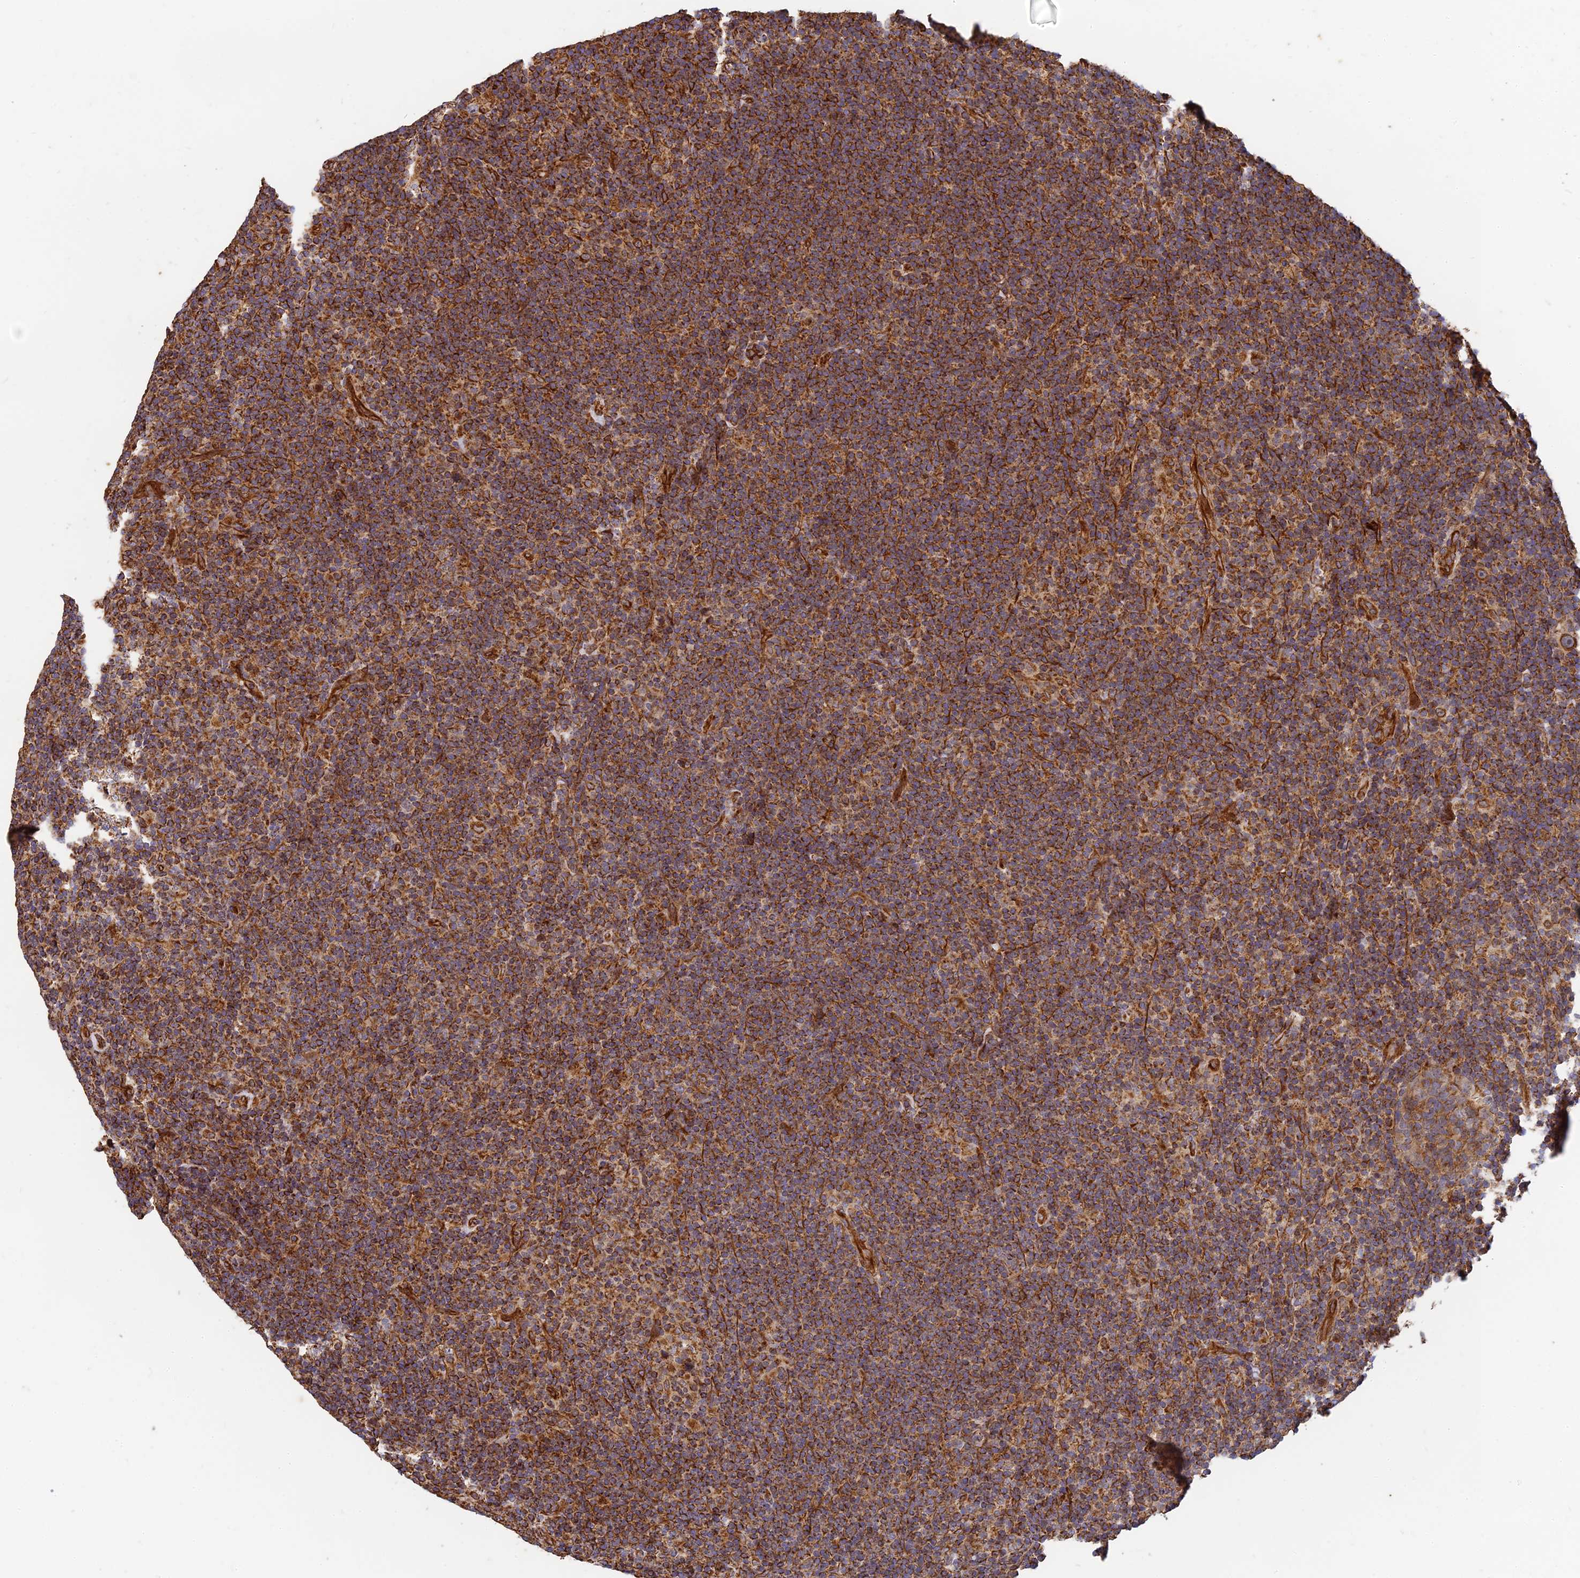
{"staining": {"intensity": "strong", "quantity": ">75%", "location": "cytoplasmic/membranous"}, "tissue": "lymphoma", "cell_type": "Tumor cells", "image_type": "cancer", "snomed": [{"axis": "morphology", "description": "Hodgkin's disease, NOS"}, {"axis": "topography", "description": "Lymph node"}], "caption": "High-magnification brightfield microscopy of Hodgkin's disease stained with DAB (brown) and counterstained with hematoxylin (blue). tumor cells exhibit strong cytoplasmic/membranous staining is seen in approximately>75% of cells.", "gene": "DSTYK", "patient": {"sex": "female", "age": 57}}